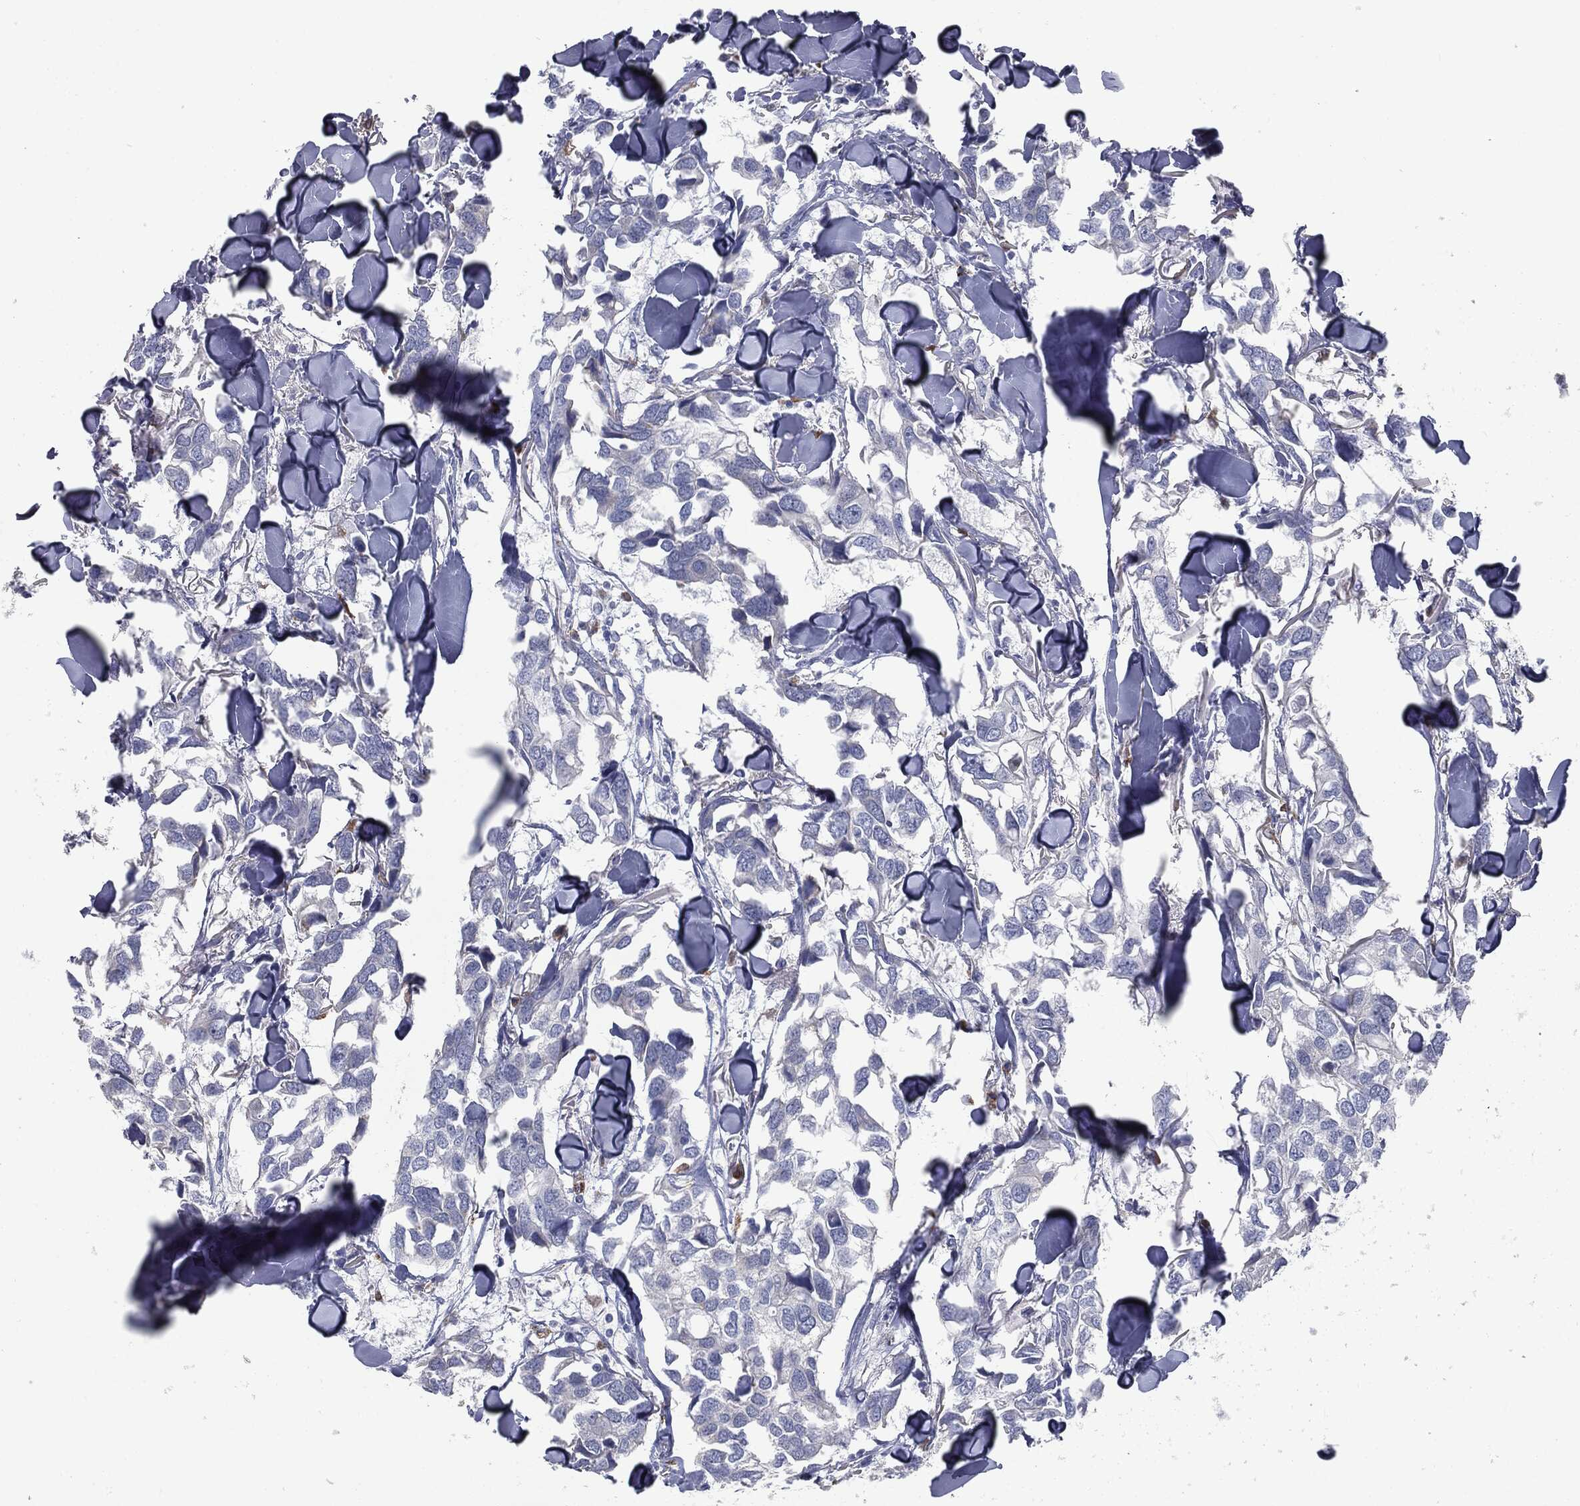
{"staining": {"intensity": "negative", "quantity": "none", "location": "none"}, "tissue": "breast cancer", "cell_type": "Tumor cells", "image_type": "cancer", "snomed": [{"axis": "morphology", "description": "Duct carcinoma"}, {"axis": "topography", "description": "Breast"}], "caption": "The photomicrograph shows no staining of tumor cells in invasive ductal carcinoma (breast).", "gene": "CAV3", "patient": {"sex": "female", "age": 83}}